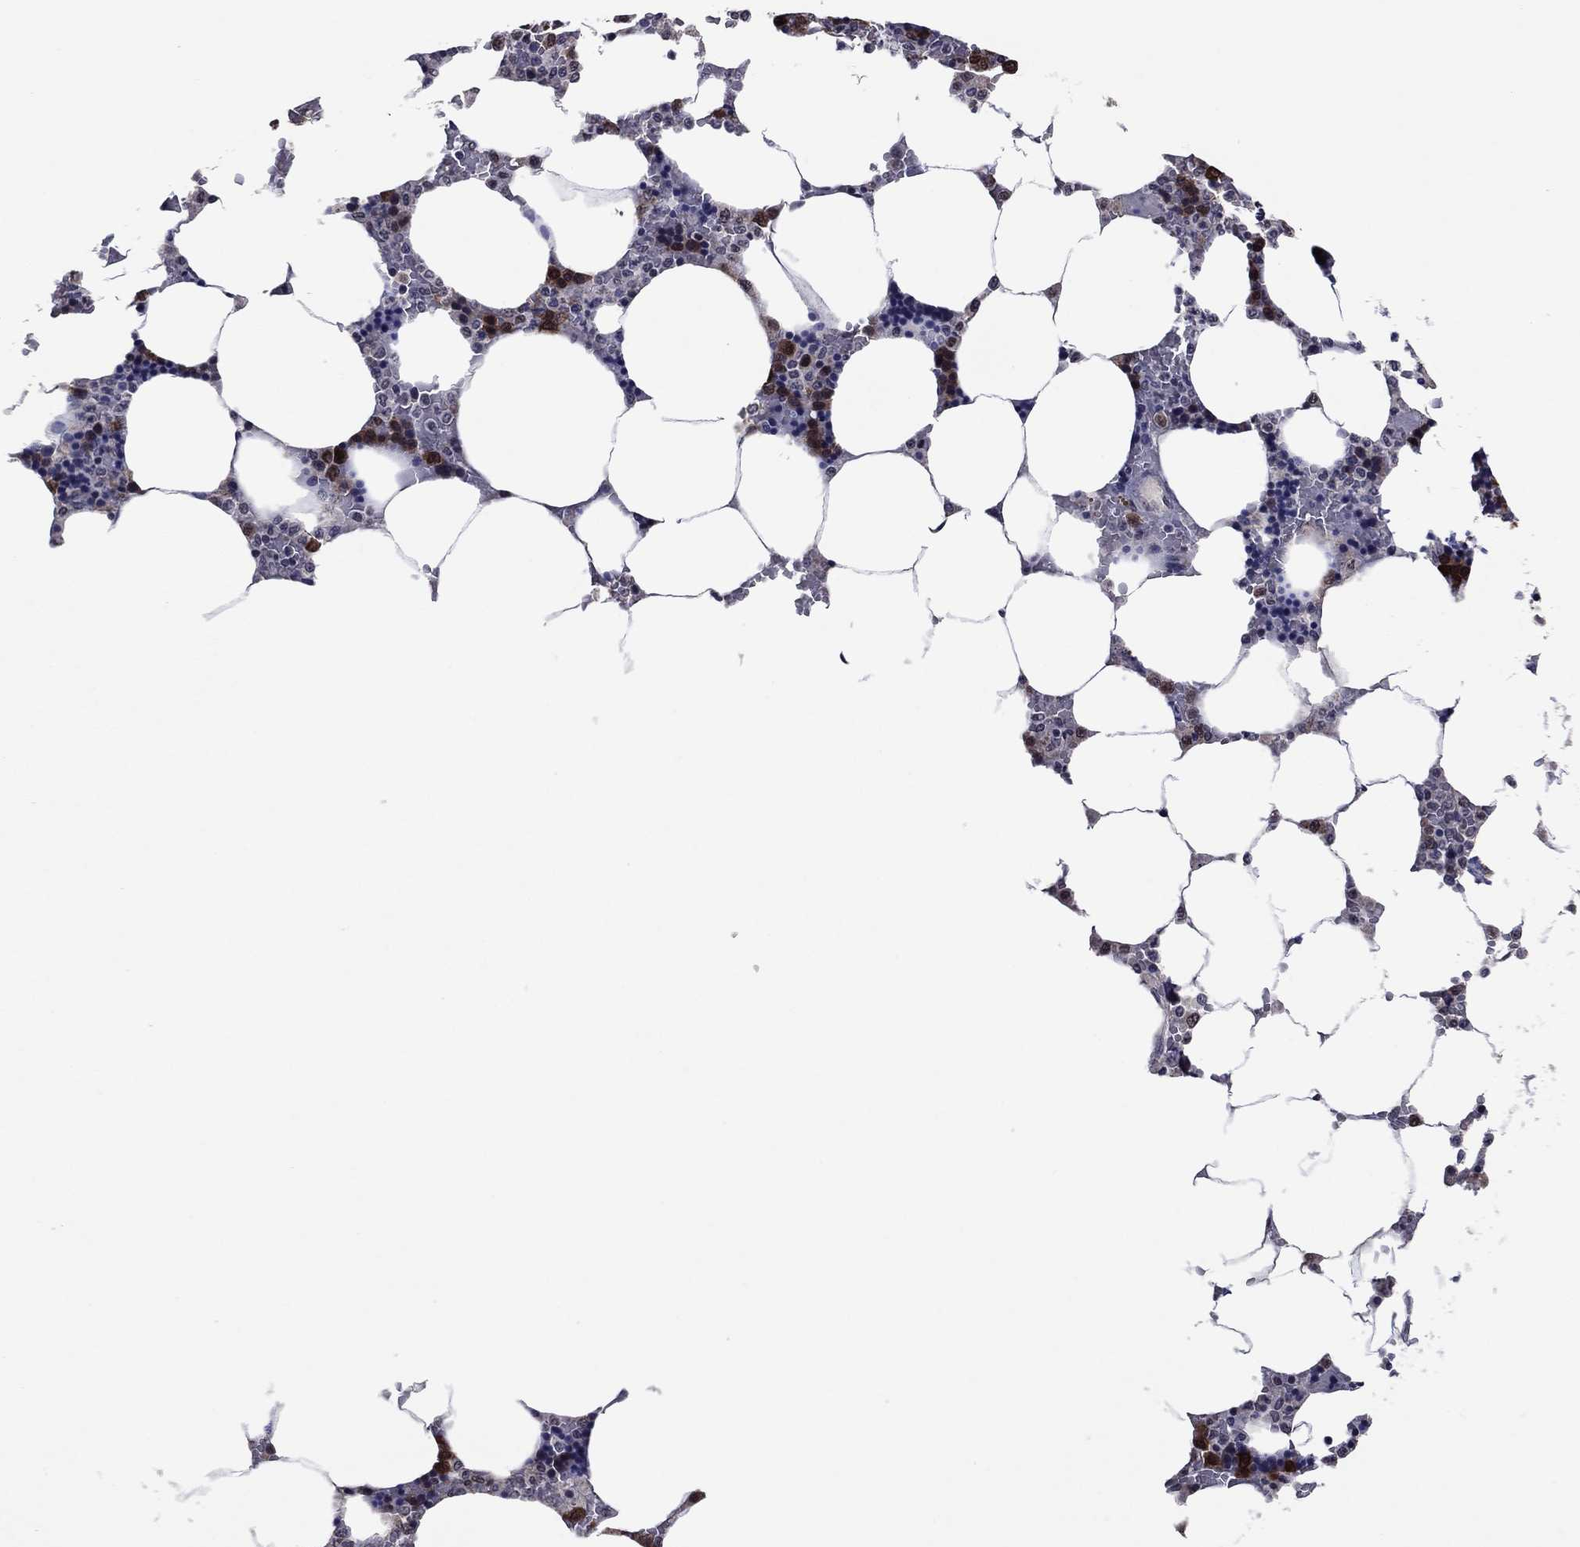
{"staining": {"intensity": "strong", "quantity": "25%-75%", "location": "cytoplasmic/membranous,nuclear"}, "tissue": "bone marrow", "cell_type": "Hematopoietic cells", "image_type": "normal", "snomed": [{"axis": "morphology", "description": "Normal tissue, NOS"}, {"axis": "topography", "description": "Bone marrow"}], "caption": "IHC (DAB) staining of normal bone marrow demonstrates strong cytoplasmic/membranous,nuclear protein expression in about 25%-75% of hematopoietic cells.", "gene": "TYMS", "patient": {"sex": "male", "age": 63}}